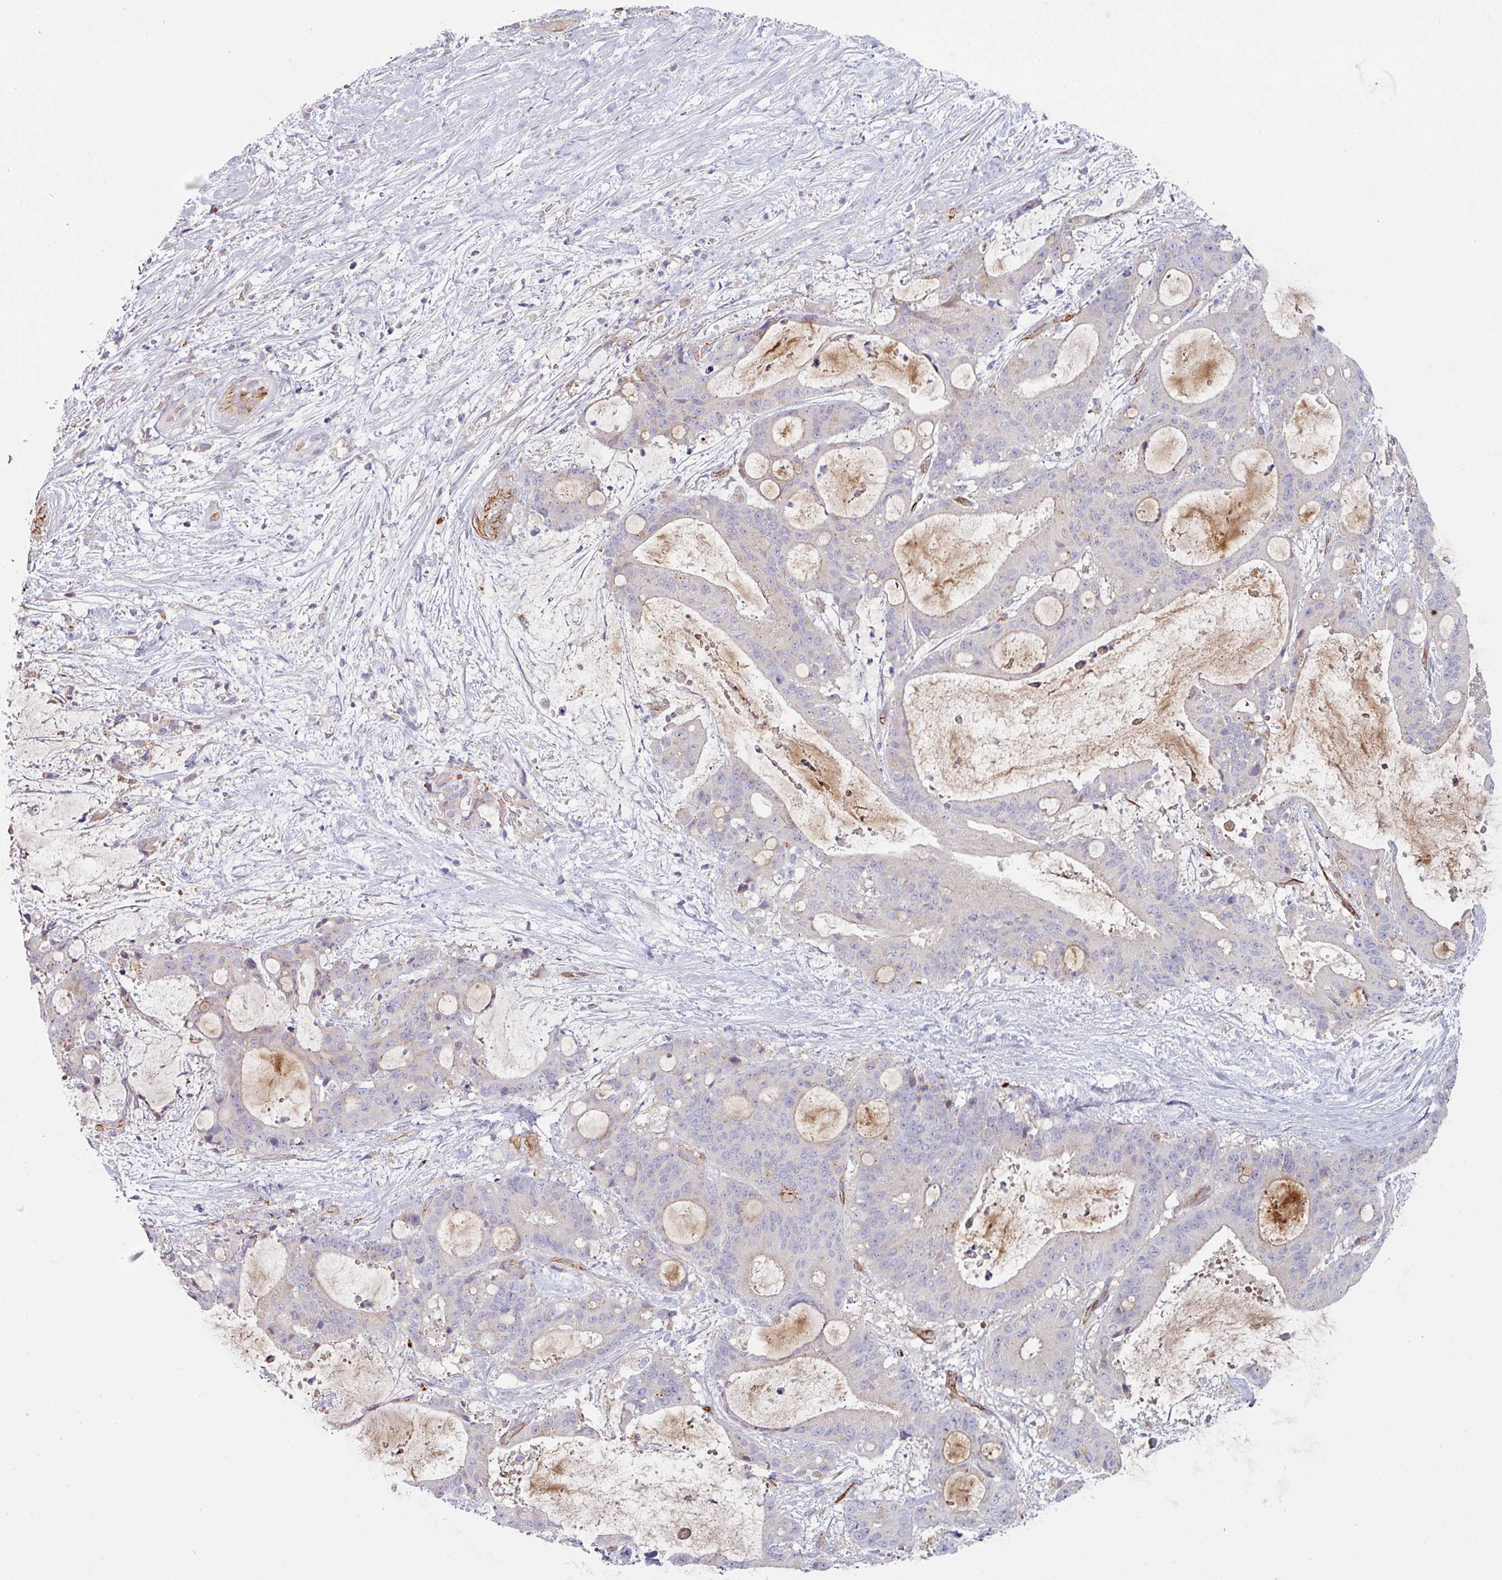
{"staining": {"intensity": "negative", "quantity": "none", "location": "none"}, "tissue": "liver cancer", "cell_type": "Tumor cells", "image_type": "cancer", "snomed": [{"axis": "morphology", "description": "Normal tissue, NOS"}, {"axis": "morphology", "description": "Cholangiocarcinoma"}, {"axis": "topography", "description": "Liver"}, {"axis": "topography", "description": "Peripheral nerve tissue"}], "caption": "A micrograph of human liver cancer is negative for staining in tumor cells.", "gene": "PRODH2", "patient": {"sex": "female", "age": 73}}